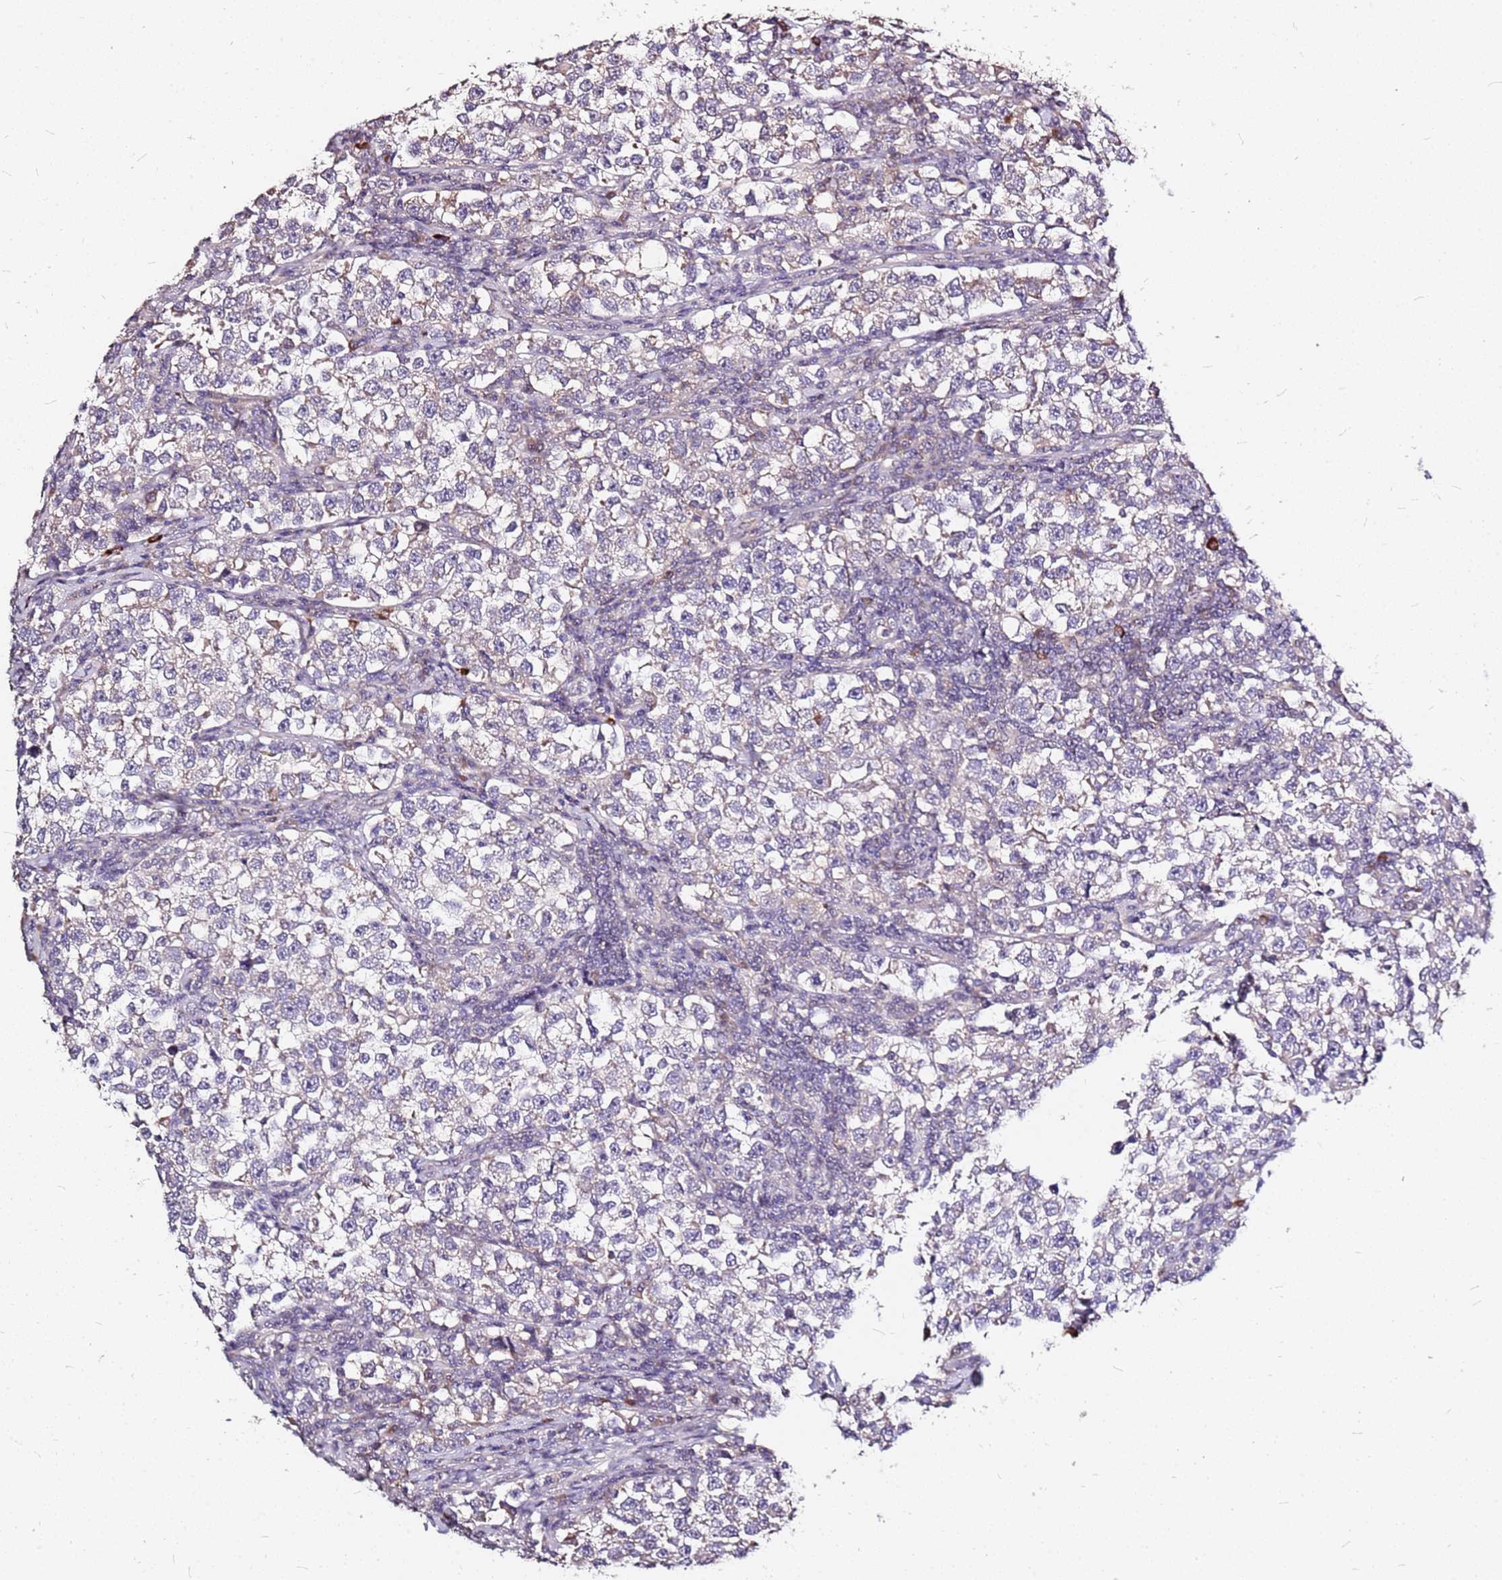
{"staining": {"intensity": "weak", "quantity": "25%-75%", "location": "cytoplasmic/membranous"}, "tissue": "testis cancer", "cell_type": "Tumor cells", "image_type": "cancer", "snomed": [{"axis": "morphology", "description": "Normal tissue, NOS"}, {"axis": "morphology", "description": "Seminoma, NOS"}, {"axis": "topography", "description": "Testis"}], "caption": "Human testis seminoma stained with a brown dye demonstrates weak cytoplasmic/membranous positive positivity in about 25%-75% of tumor cells.", "gene": "DCDC2C", "patient": {"sex": "male", "age": 43}}